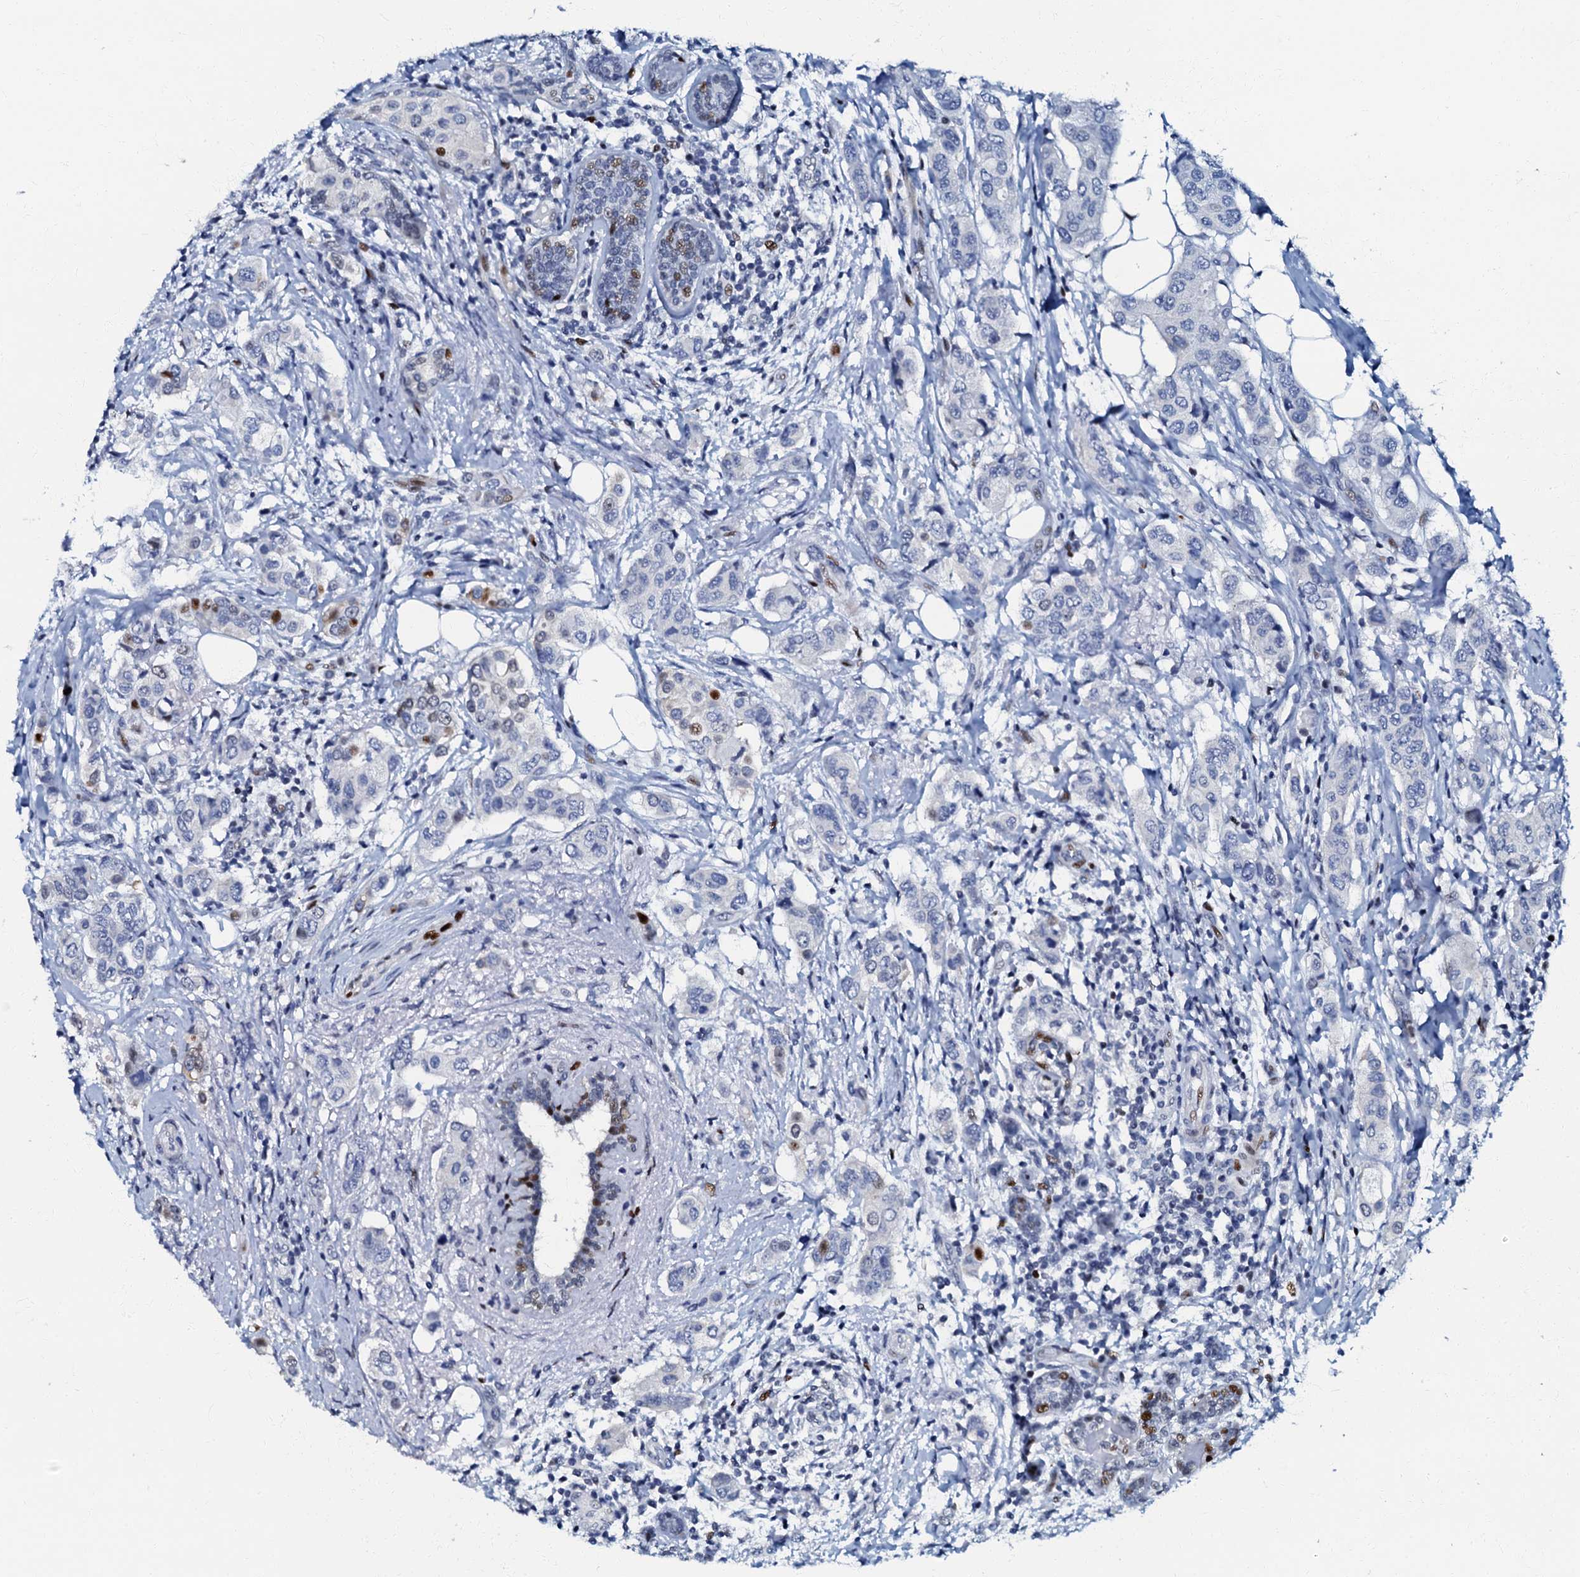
{"staining": {"intensity": "negative", "quantity": "none", "location": "none"}, "tissue": "breast cancer", "cell_type": "Tumor cells", "image_type": "cancer", "snomed": [{"axis": "morphology", "description": "Lobular carcinoma"}, {"axis": "topography", "description": "Breast"}], "caption": "Histopathology image shows no significant protein positivity in tumor cells of breast lobular carcinoma.", "gene": "MFSD5", "patient": {"sex": "female", "age": 51}}